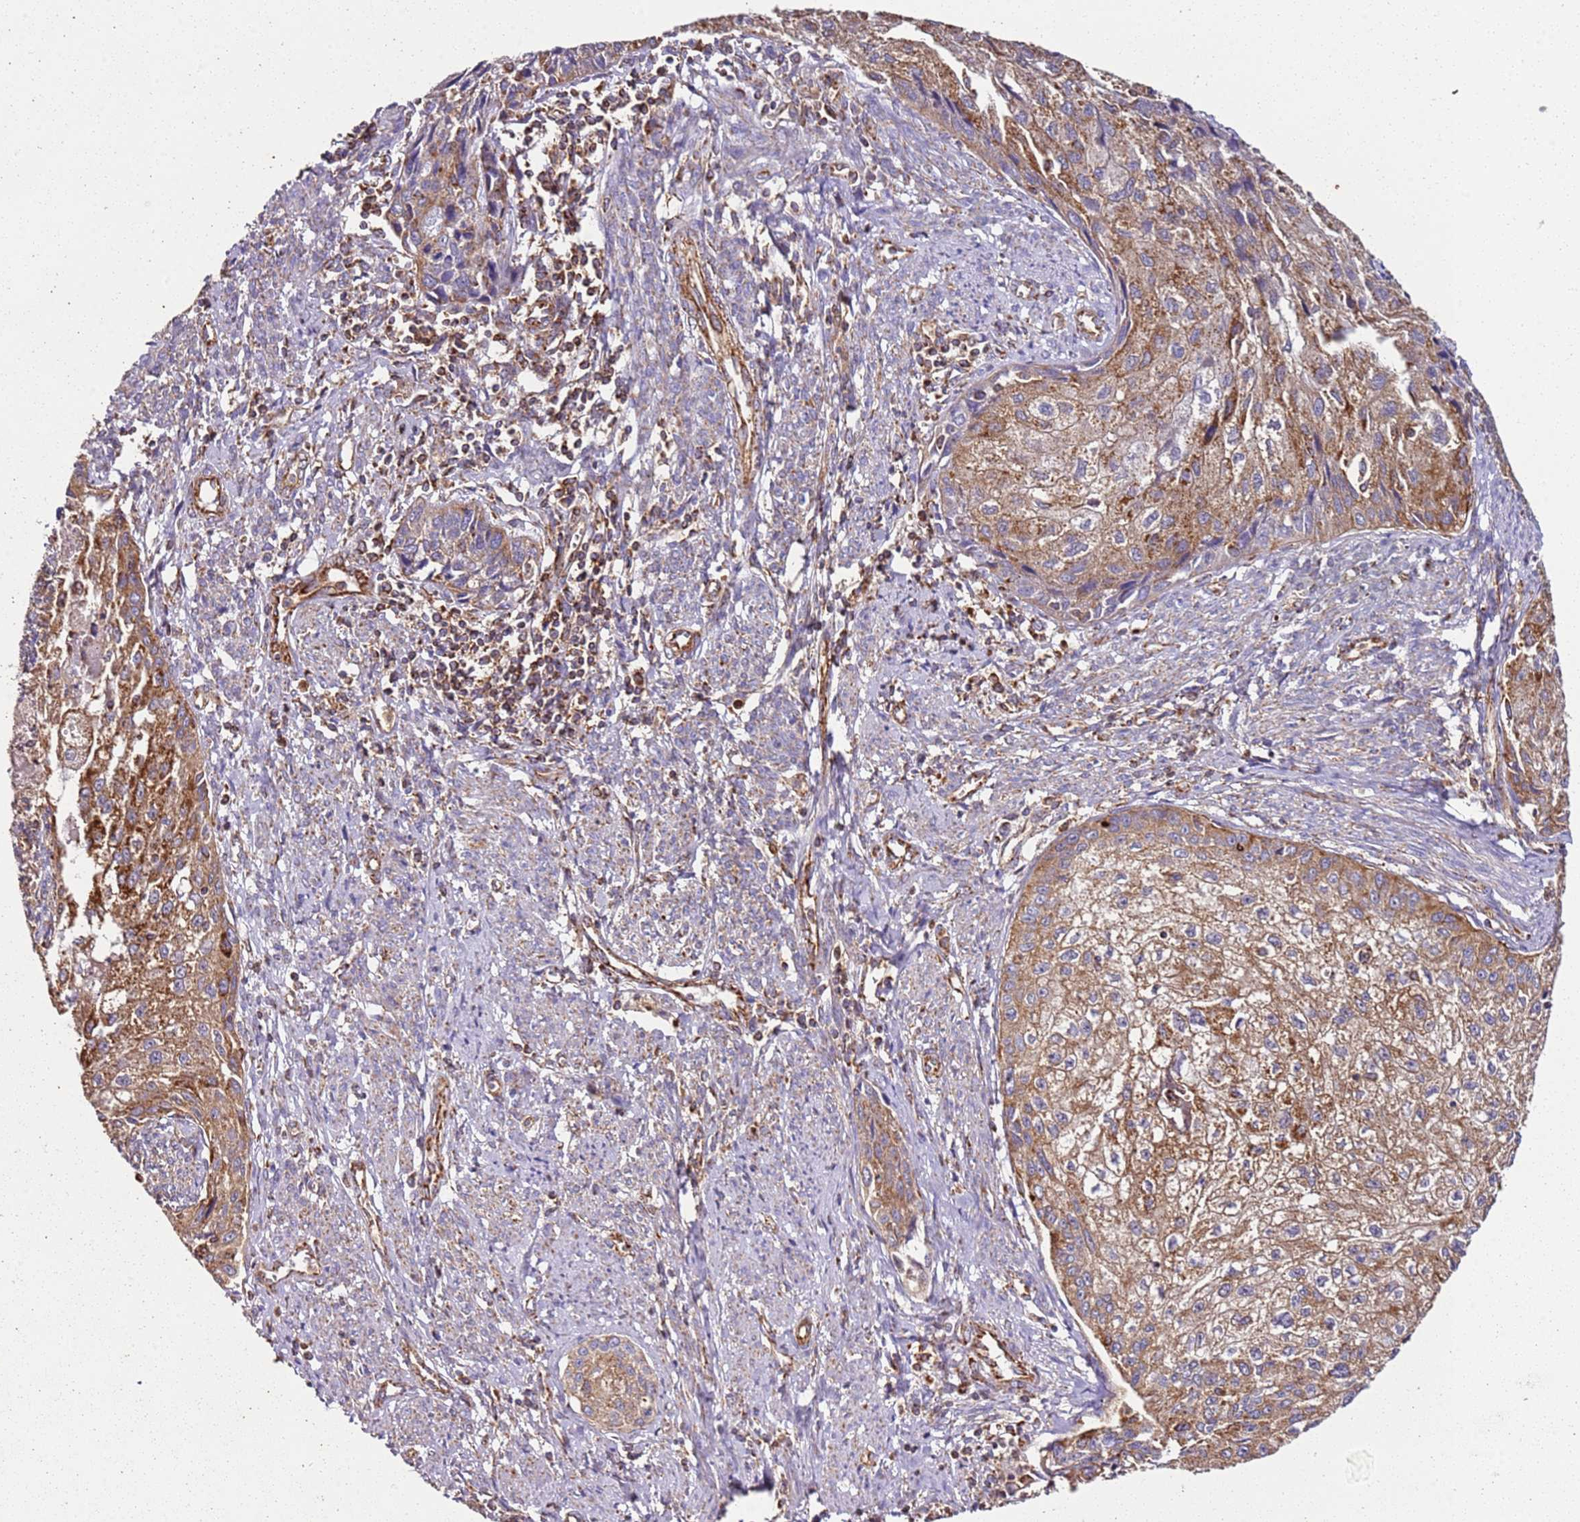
{"staining": {"intensity": "moderate", "quantity": ">75%", "location": "cytoplasmic/membranous"}, "tissue": "cervical cancer", "cell_type": "Tumor cells", "image_type": "cancer", "snomed": [{"axis": "morphology", "description": "Squamous cell carcinoma, NOS"}, {"axis": "topography", "description": "Cervix"}], "caption": "Brown immunohistochemical staining in cervical cancer (squamous cell carcinoma) shows moderate cytoplasmic/membranous expression in approximately >75% of tumor cells. Ihc stains the protein in brown and the nuclei are stained blue.", "gene": "RMND5A", "patient": {"sex": "female", "age": 67}}